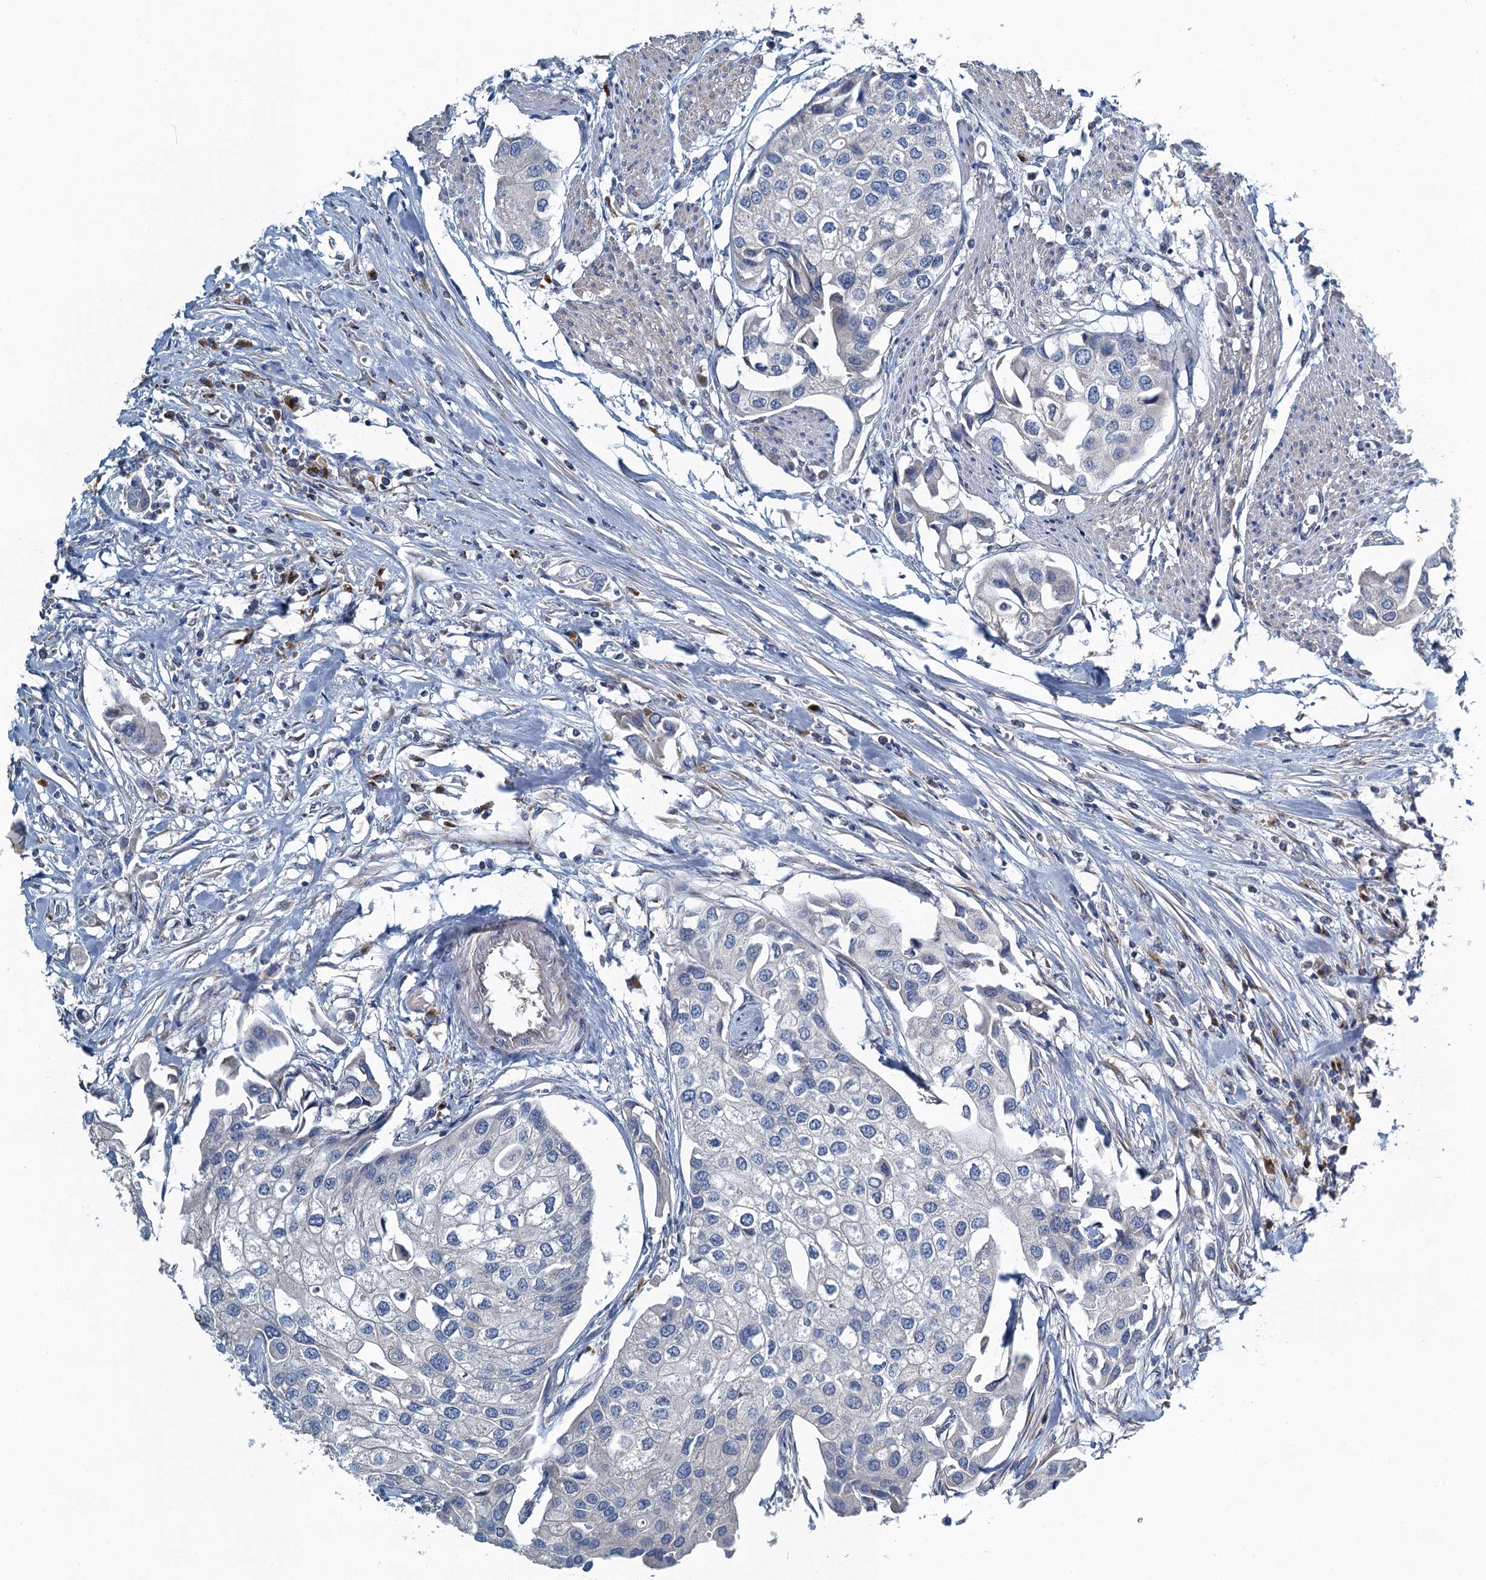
{"staining": {"intensity": "negative", "quantity": "none", "location": "none"}, "tissue": "urothelial cancer", "cell_type": "Tumor cells", "image_type": "cancer", "snomed": [{"axis": "morphology", "description": "Urothelial carcinoma, High grade"}, {"axis": "topography", "description": "Urinary bladder"}], "caption": "This is an immunohistochemistry (IHC) image of human urothelial carcinoma (high-grade). There is no positivity in tumor cells.", "gene": "ALG2", "patient": {"sex": "male", "age": 64}}